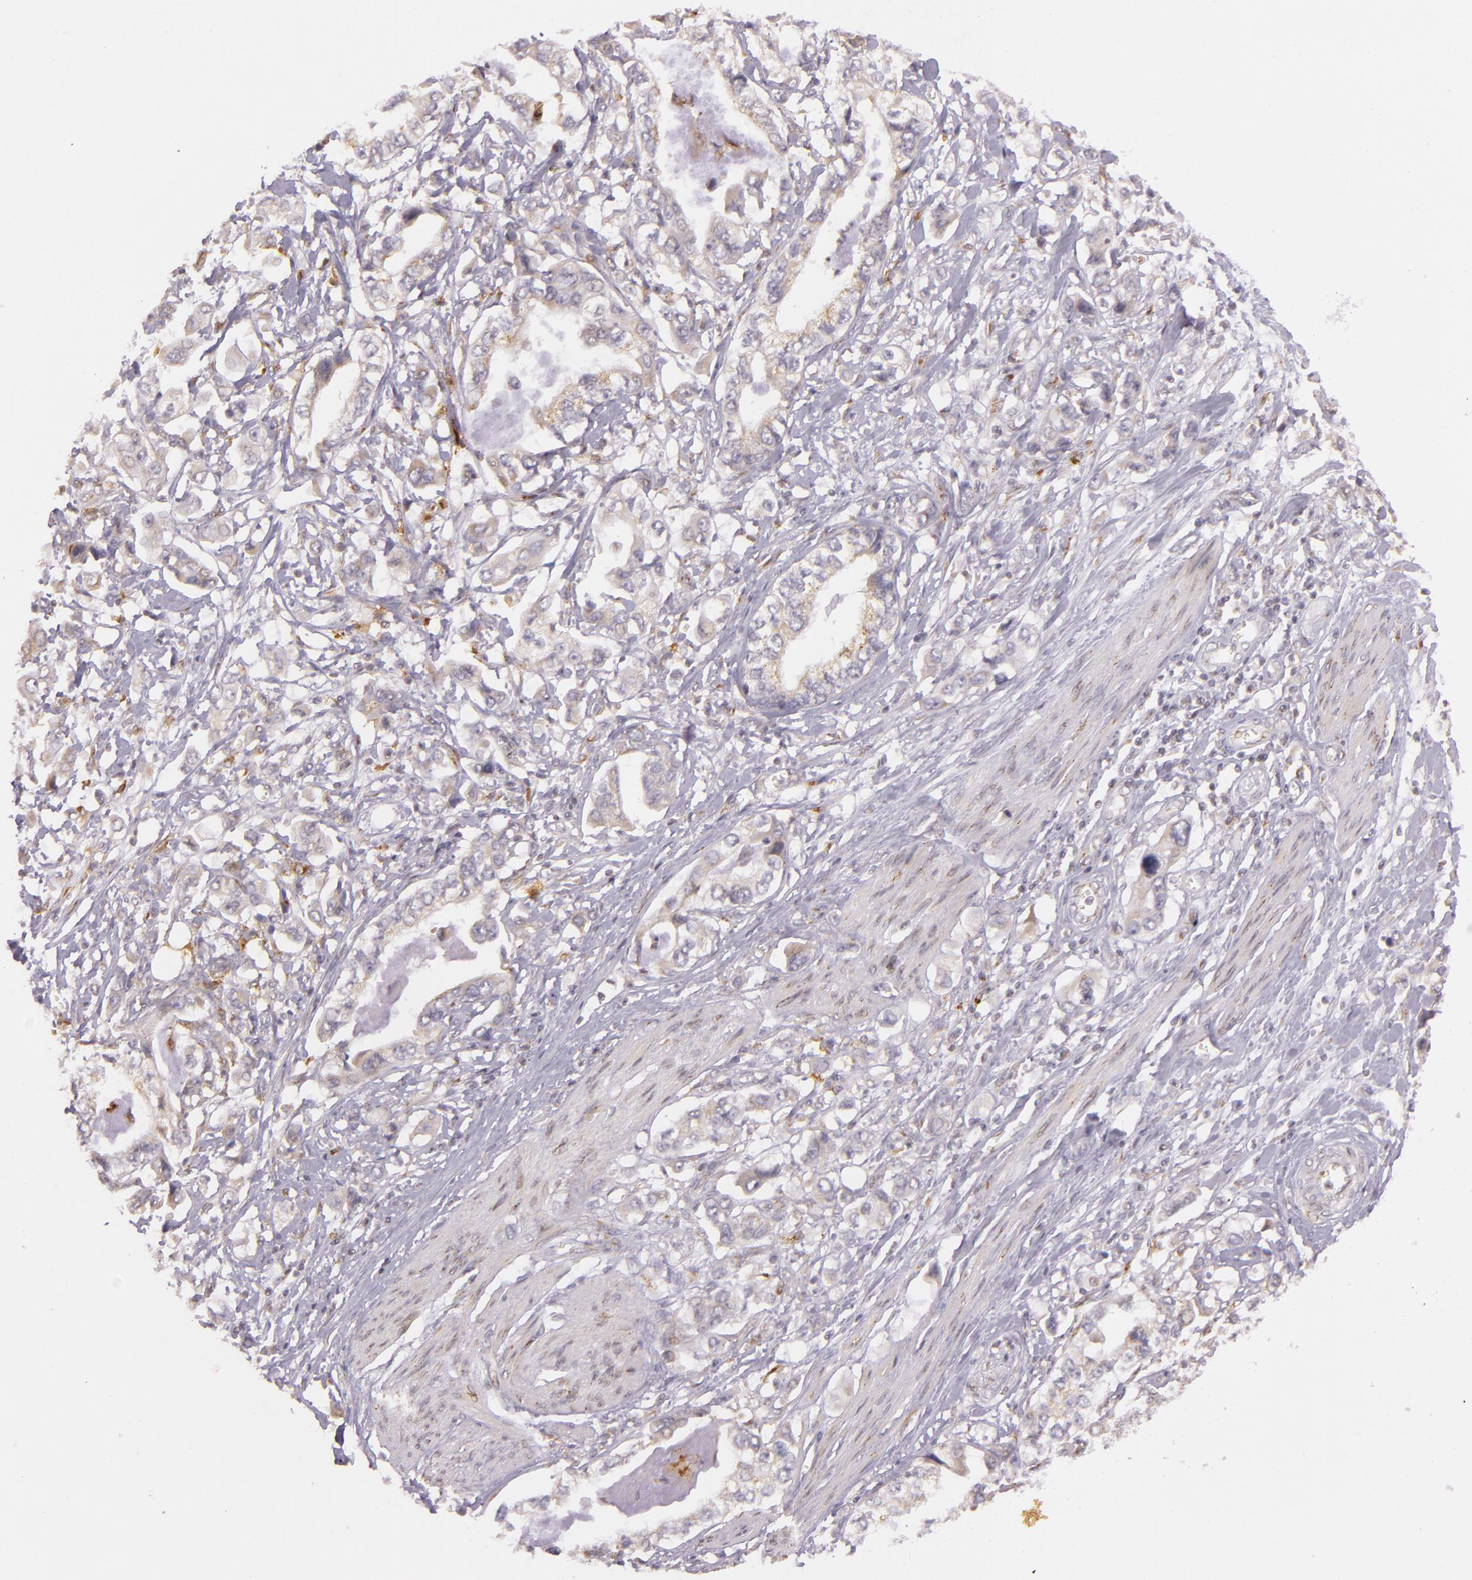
{"staining": {"intensity": "weak", "quantity": ">75%", "location": "cytoplasmic/membranous"}, "tissue": "stomach cancer", "cell_type": "Tumor cells", "image_type": "cancer", "snomed": [{"axis": "morphology", "description": "Adenocarcinoma, NOS"}, {"axis": "topography", "description": "Pancreas"}, {"axis": "topography", "description": "Stomach, upper"}], "caption": "High-power microscopy captured an immunohistochemistry (IHC) photomicrograph of stomach cancer, revealing weak cytoplasmic/membranous expression in about >75% of tumor cells. (Stains: DAB (3,3'-diaminobenzidine) in brown, nuclei in blue, Microscopy: brightfield microscopy at high magnification).", "gene": "LGMN", "patient": {"sex": "male", "age": 77}}